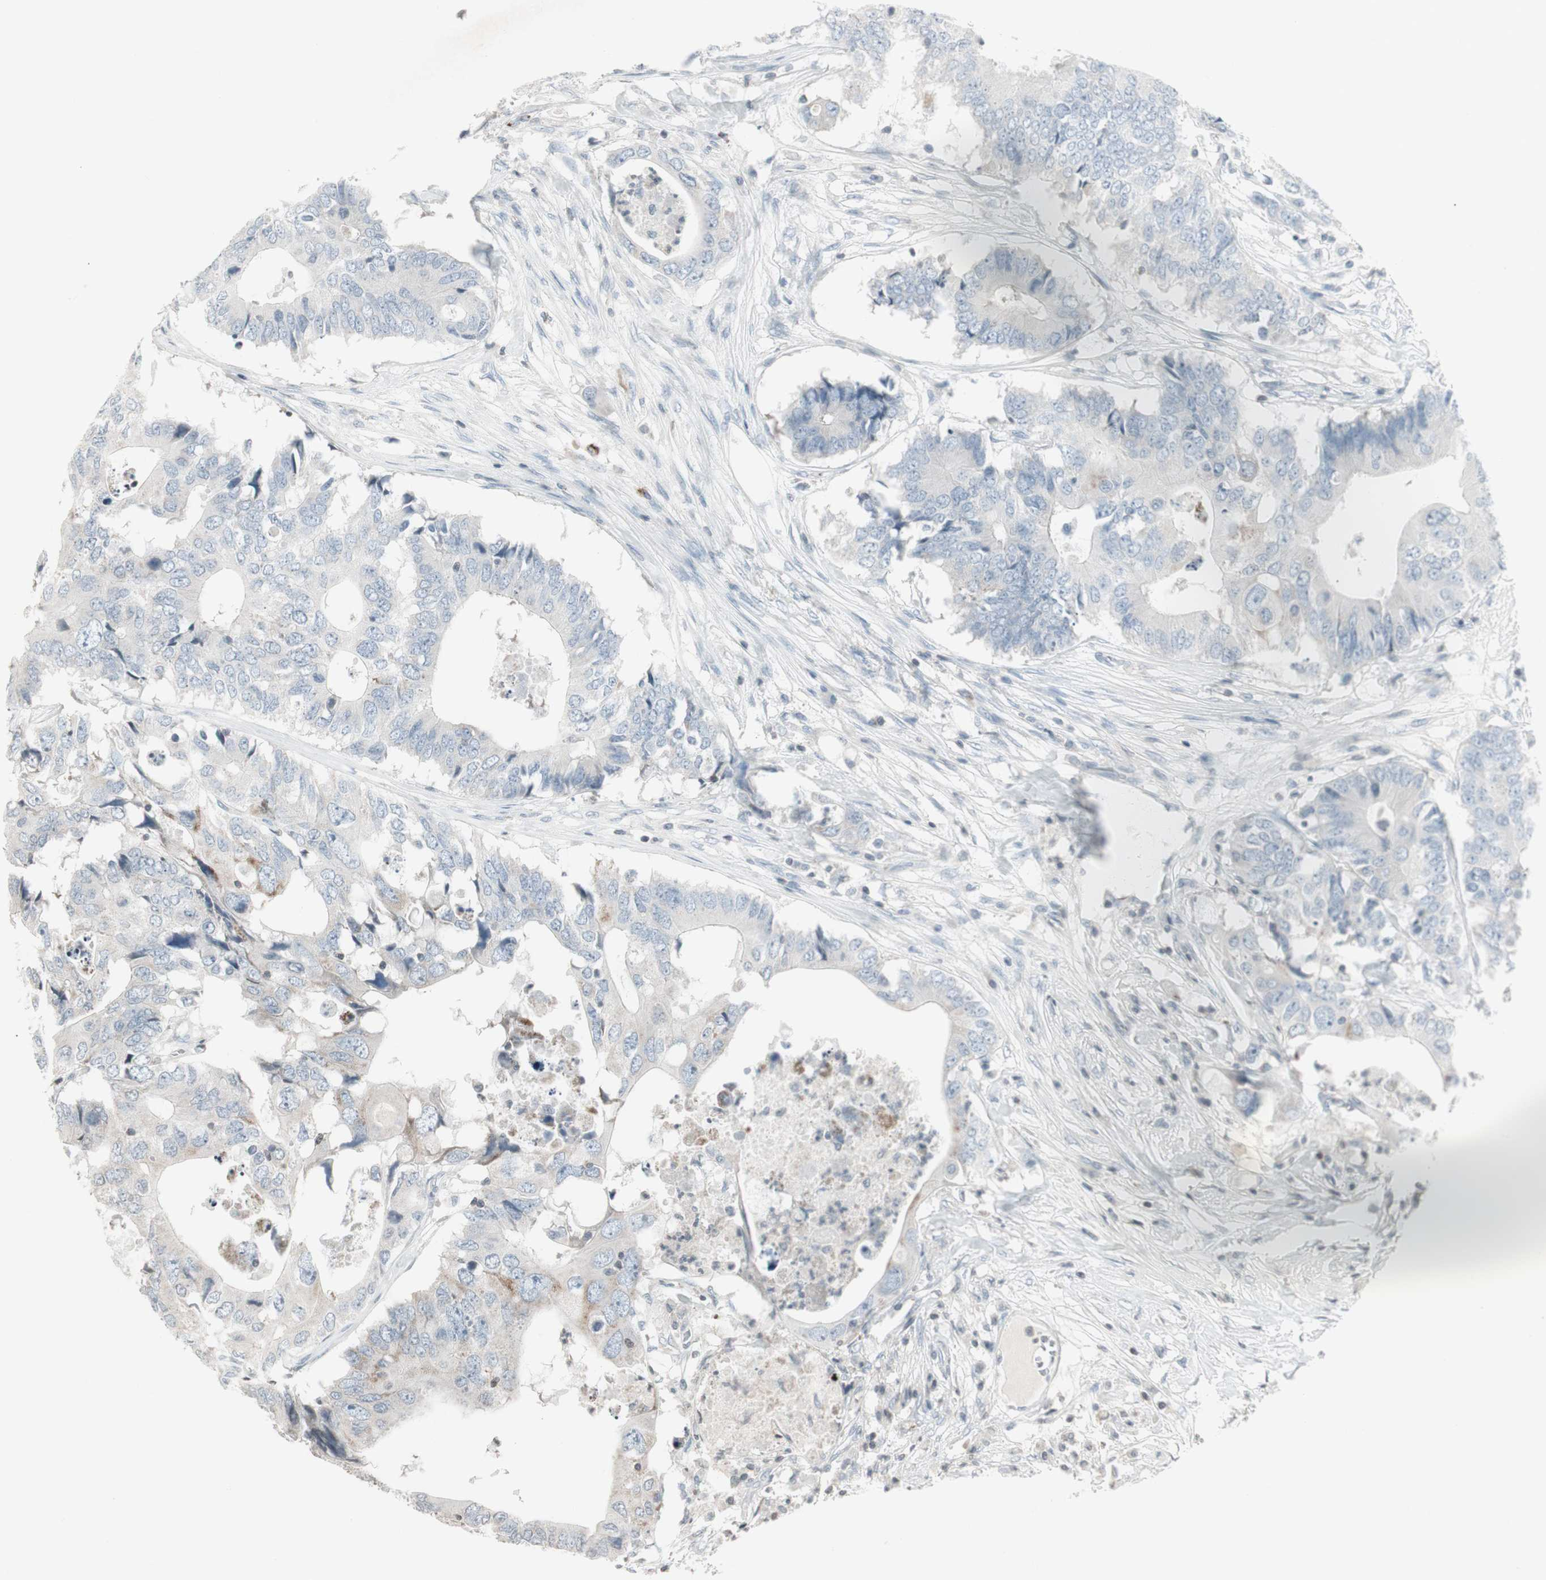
{"staining": {"intensity": "weak", "quantity": "<25%", "location": "cytoplasmic/membranous"}, "tissue": "colorectal cancer", "cell_type": "Tumor cells", "image_type": "cancer", "snomed": [{"axis": "morphology", "description": "Adenocarcinoma, NOS"}, {"axis": "topography", "description": "Colon"}], "caption": "This is an immunohistochemistry (IHC) photomicrograph of human colorectal cancer (adenocarcinoma). There is no expression in tumor cells.", "gene": "ARG2", "patient": {"sex": "male", "age": 71}}